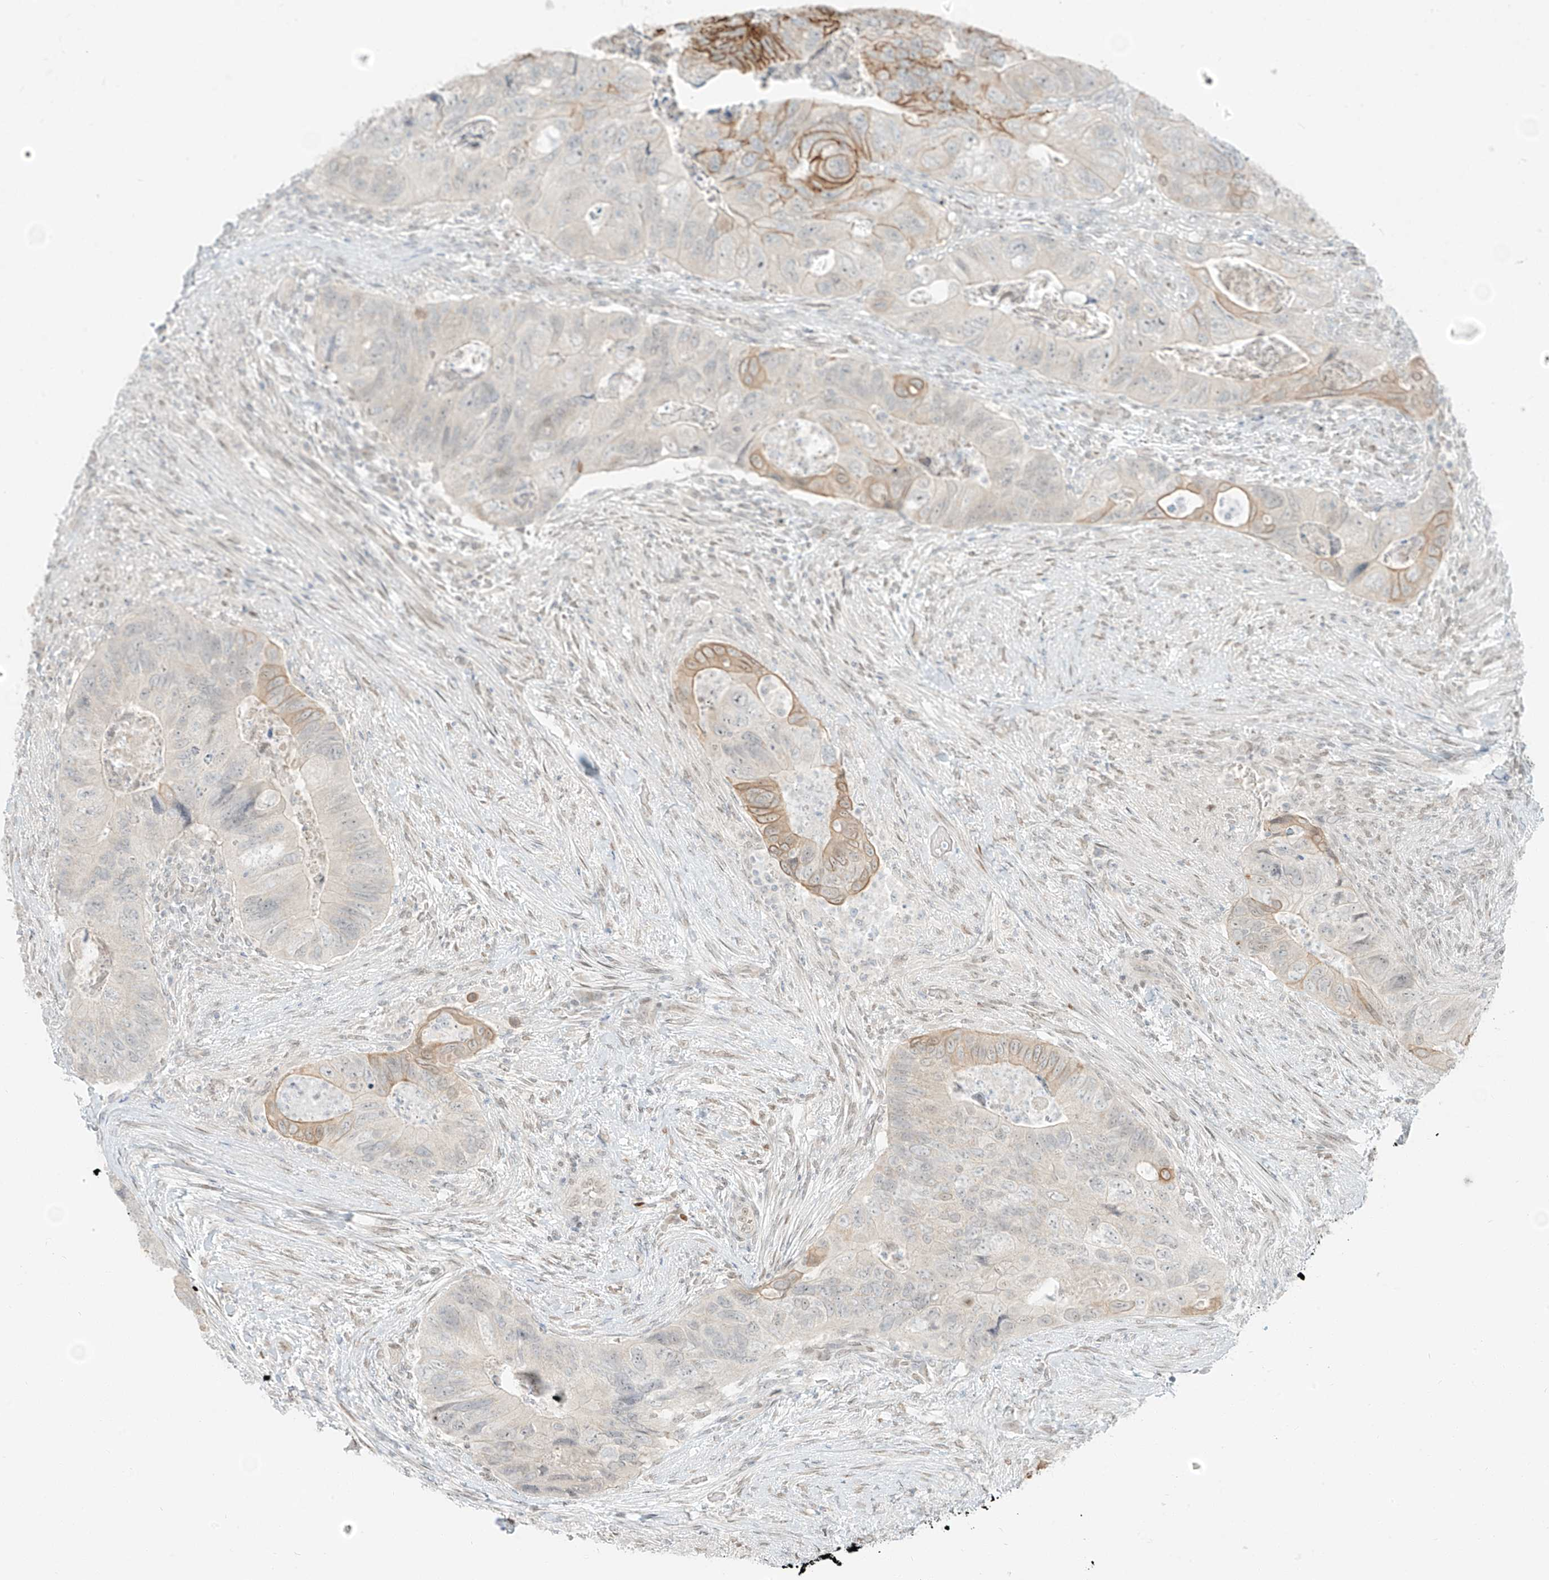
{"staining": {"intensity": "moderate", "quantity": "<25%", "location": "cytoplasmic/membranous"}, "tissue": "colorectal cancer", "cell_type": "Tumor cells", "image_type": "cancer", "snomed": [{"axis": "morphology", "description": "Adenocarcinoma, NOS"}, {"axis": "topography", "description": "Rectum"}], "caption": "Immunohistochemical staining of human colorectal cancer reveals low levels of moderate cytoplasmic/membranous positivity in approximately <25% of tumor cells.", "gene": "ZNF774", "patient": {"sex": "male", "age": 63}}